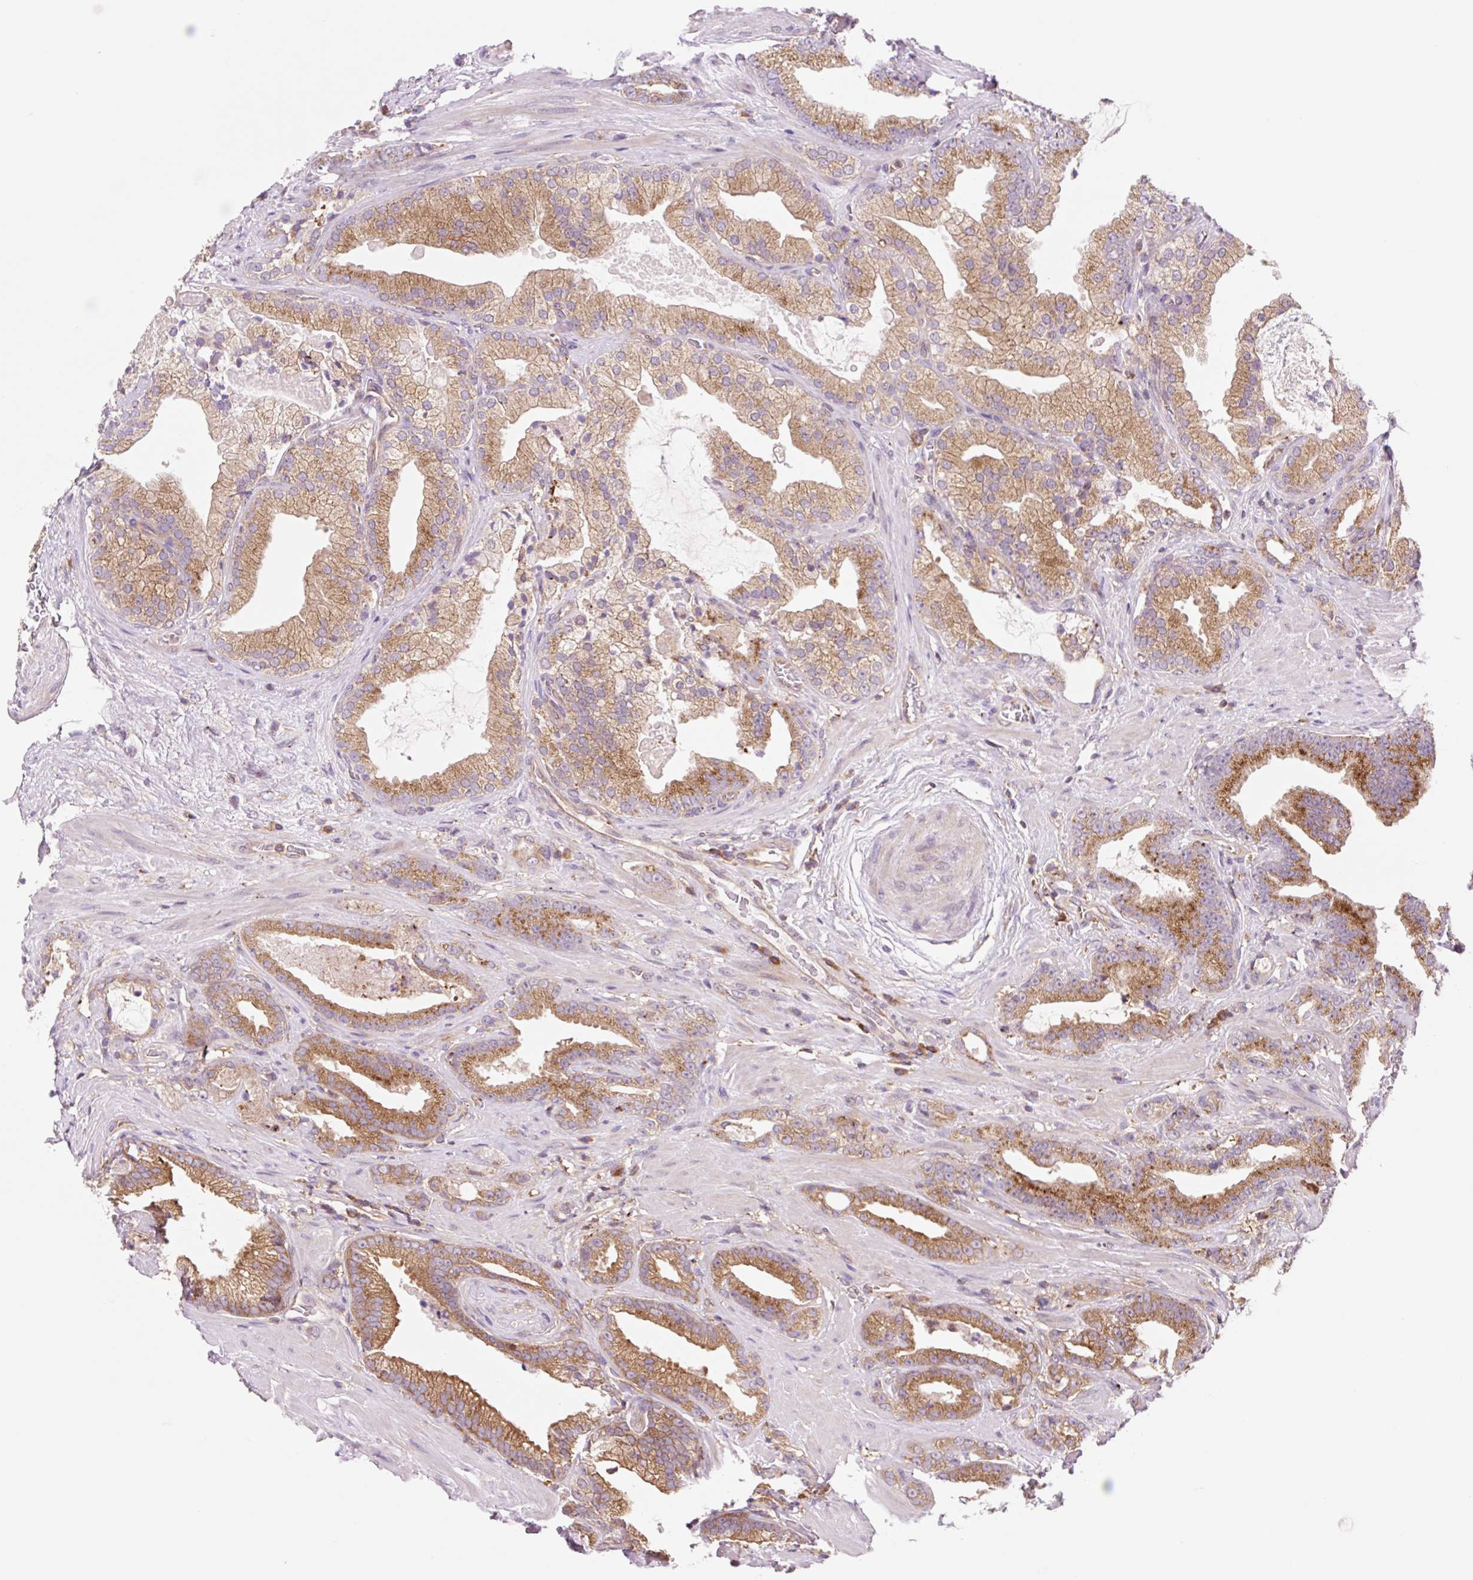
{"staining": {"intensity": "moderate", "quantity": ">75%", "location": "cytoplasmic/membranous"}, "tissue": "prostate cancer", "cell_type": "Tumor cells", "image_type": "cancer", "snomed": [{"axis": "morphology", "description": "Adenocarcinoma, High grade"}, {"axis": "topography", "description": "Prostate"}], "caption": "A micrograph of human adenocarcinoma (high-grade) (prostate) stained for a protein shows moderate cytoplasmic/membranous brown staining in tumor cells.", "gene": "VPS4A", "patient": {"sex": "male", "age": 68}}